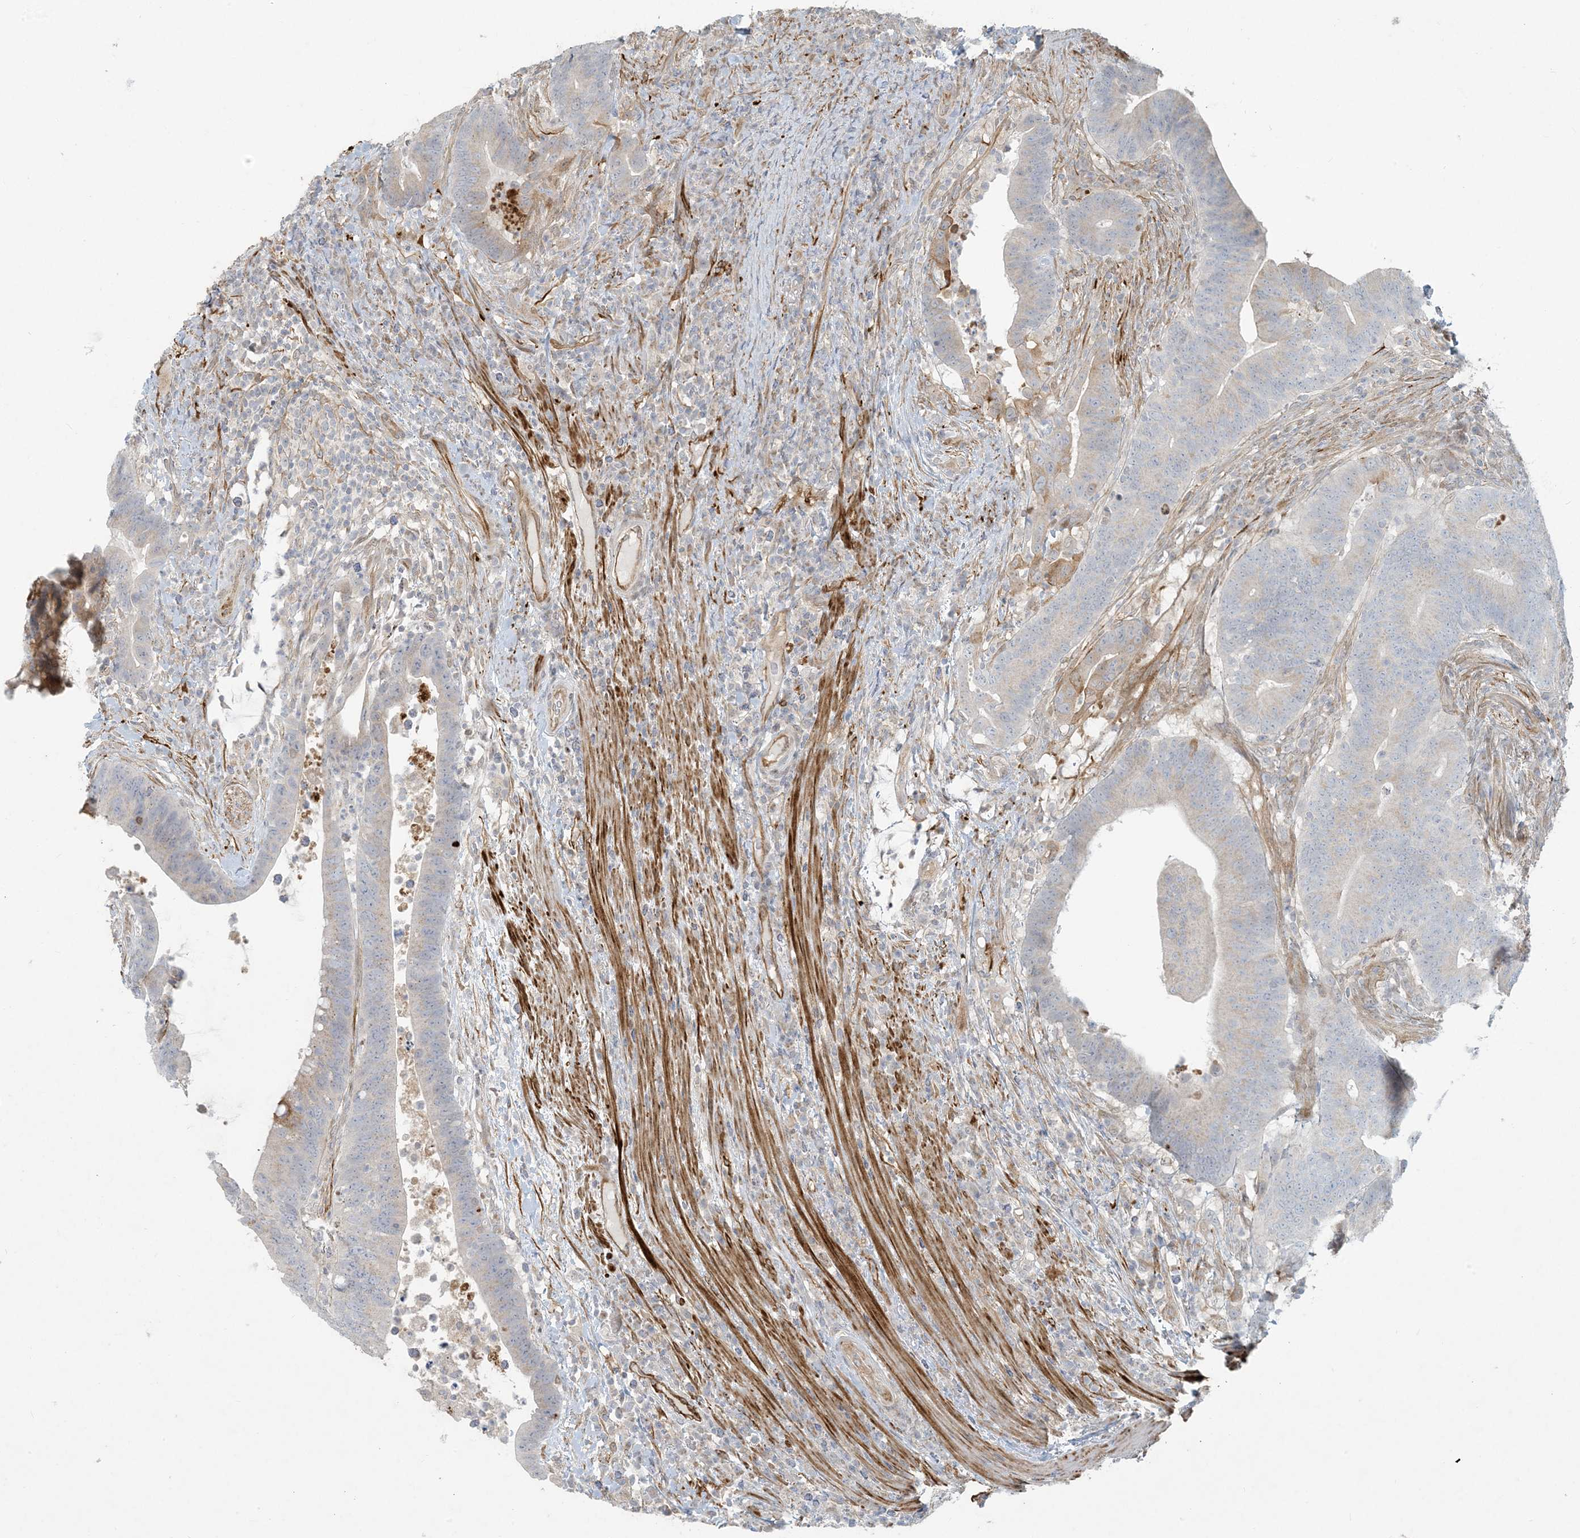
{"staining": {"intensity": "weak", "quantity": "<25%", "location": "cytoplasmic/membranous"}, "tissue": "colorectal cancer", "cell_type": "Tumor cells", "image_type": "cancer", "snomed": [{"axis": "morphology", "description": "Adenocarcinoma, NOS"}, {"axis": "topography", "description": "Colon"}], "caption": "Histopathology image shows no significant protein expression in tumor cells of colorectal cancer.", "gene": "BCORL1", "patient": {"sex": "female", "age": 66}}